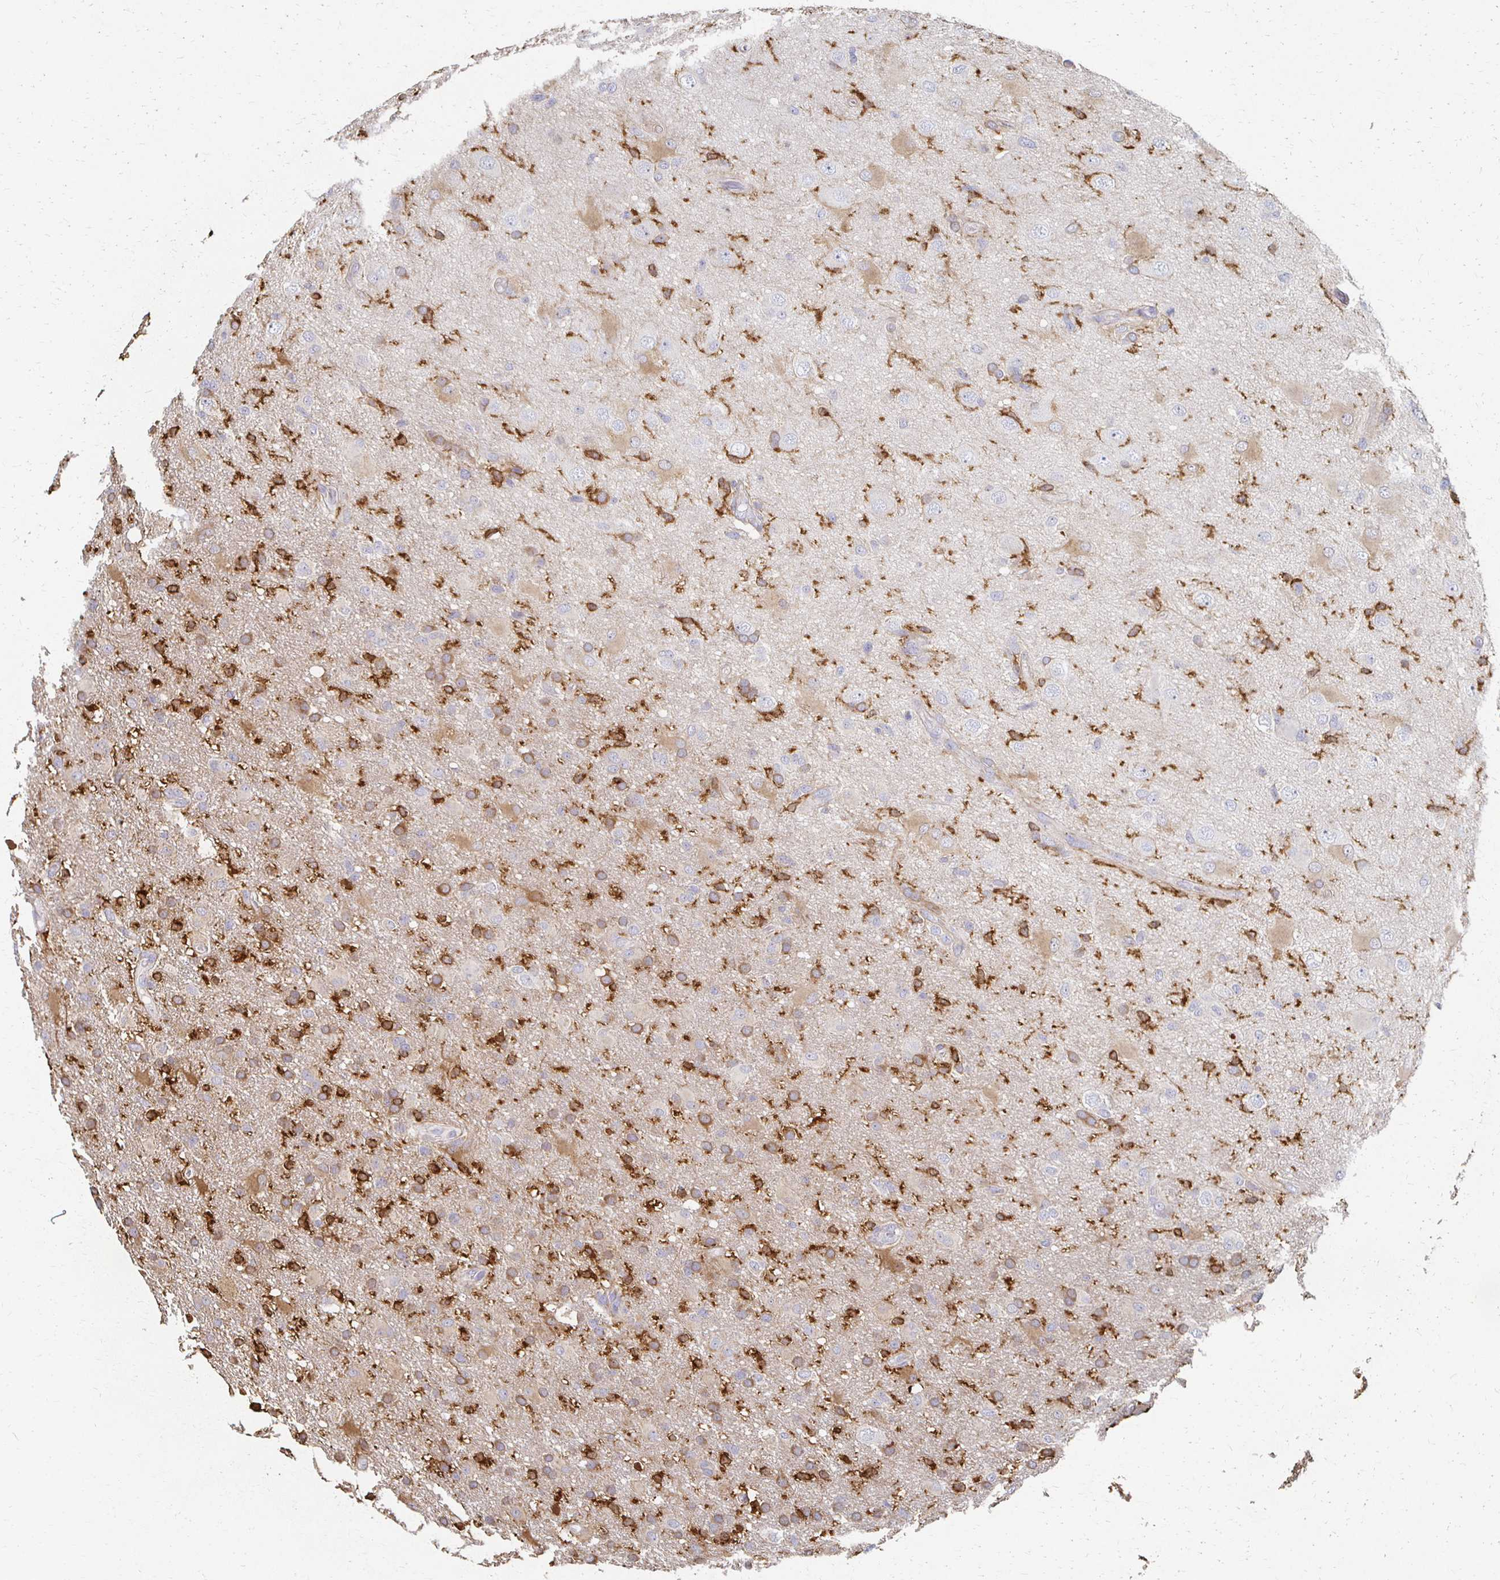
{"staining": {"intensity": "moderate", "quantity": ">75%", "location": "cytoplasmic/membranous"}, "tissue": "glioma", "cell_type": "Tumor cells", "image_type": "cancer", "snomed": [{"axis": "morphology", "description": "Glioma, malignant, High grade"}, {"axis": "topography", "description": "Brain"}], "caption": "Immunohistochemistry histopathology image of neoplastic tissue: glioma stained using immunohistochemistry displays medium levels of moderate protein expression localized specifically in the cytoplasmic/membranous of tumor cells, appearing as a cytoplasmic/membranous brown color.", "gene": "CX3CR1", "patient": {"sex": "male", "age": 53}}